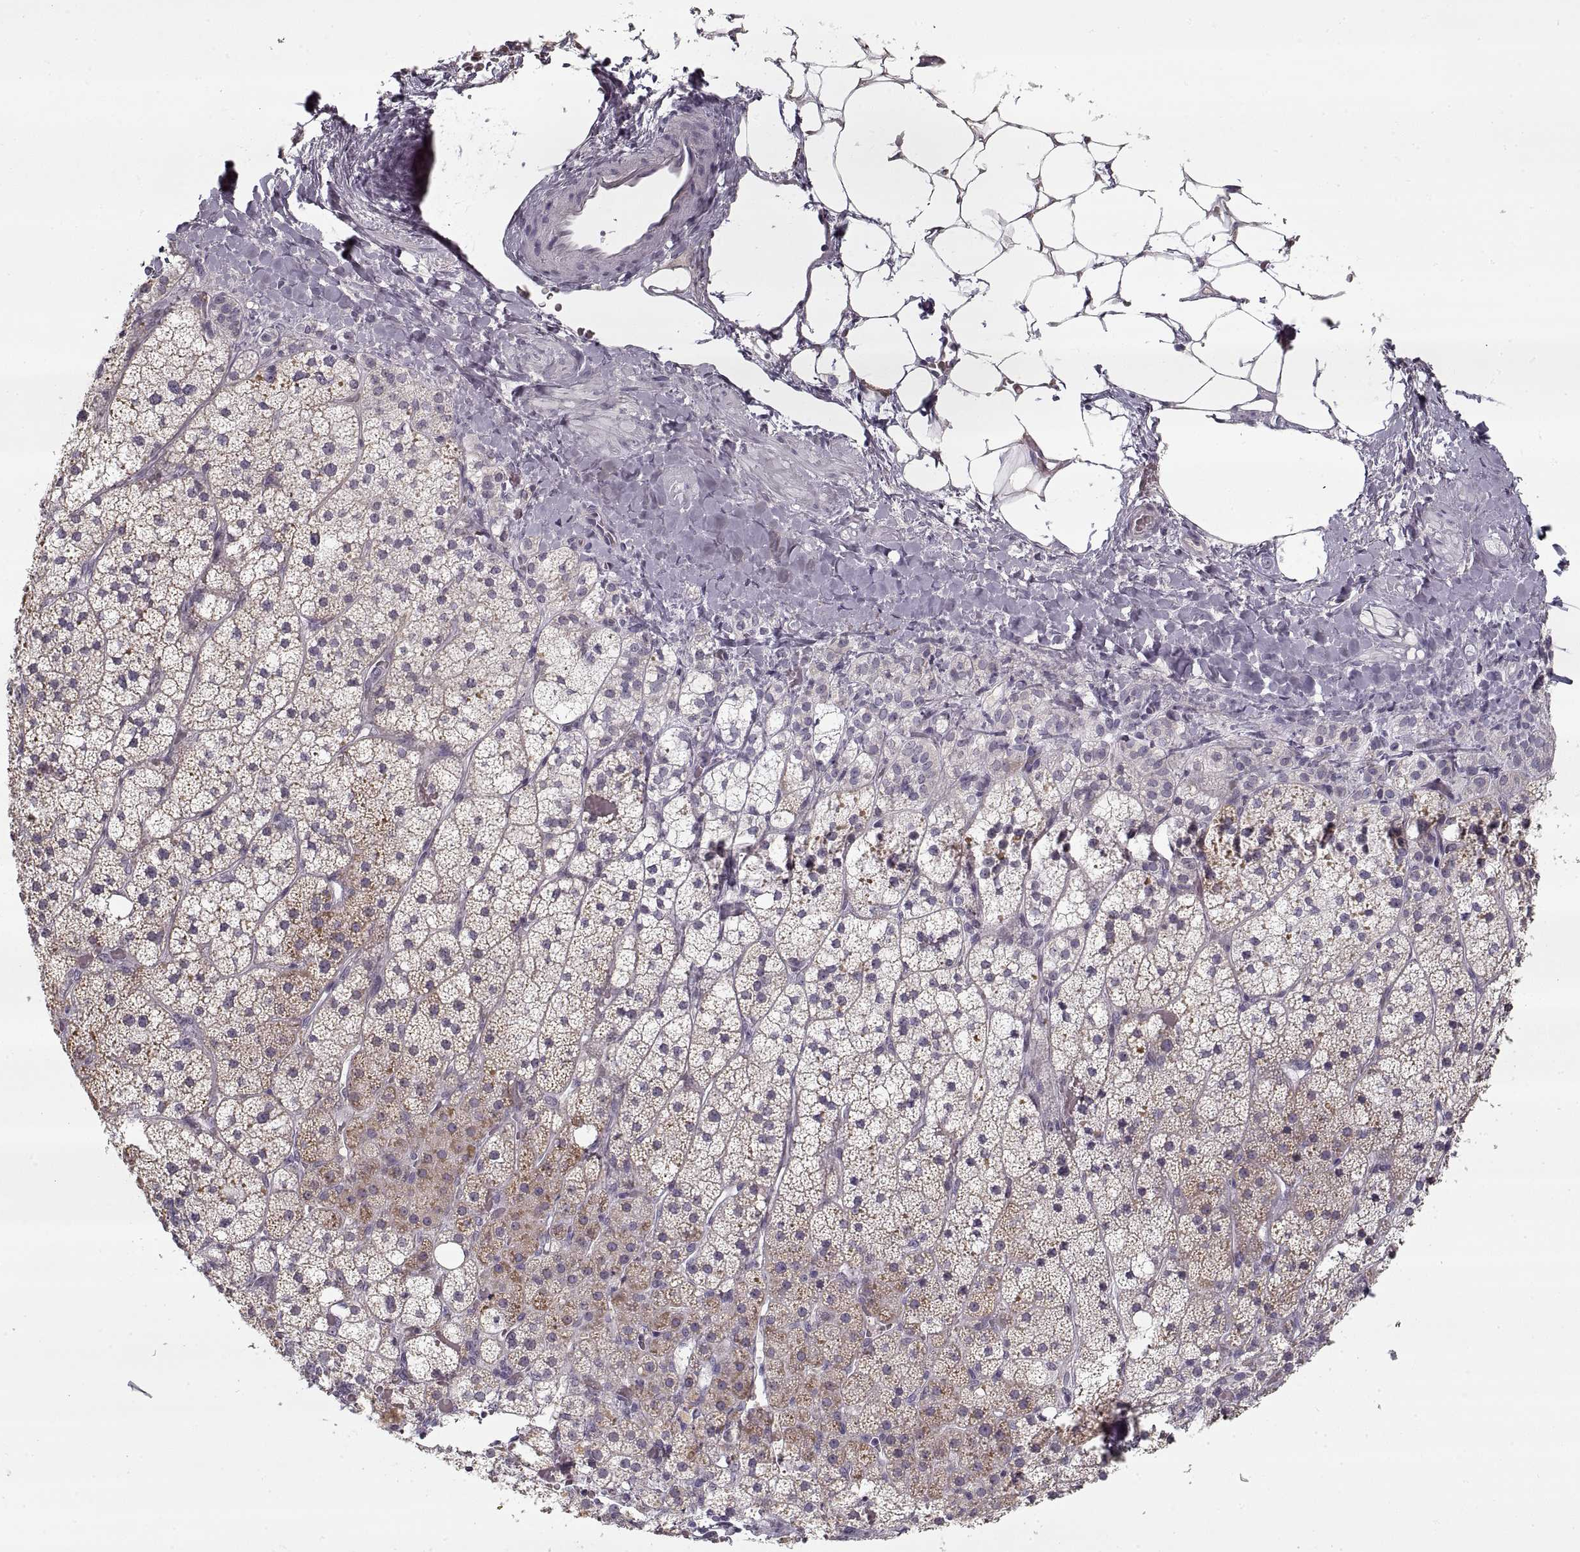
{"staining": {"intensity": "moderate", "quantity": "<25%", "location": "cytoplasmic/membranous"}, "tissue": "adrenal gland", "cell_type": "Glandular cells", "image_type": "normal", "snomed": [{"axis": "morphology", "description": "Normal tissue, NOS"}, {"axis": "topography", "description": "Adrenal gland"}], "caption": "Immunohistochemistry (DAB (3,3'-diaminobenzidine)) staining of benign human adrenal gland exhibits moderate cytoplasmic/membranous protein staining in about <25% of glandular cells.", "gene": "GAD2", "patient": {"sex": "male", "age": 53}}